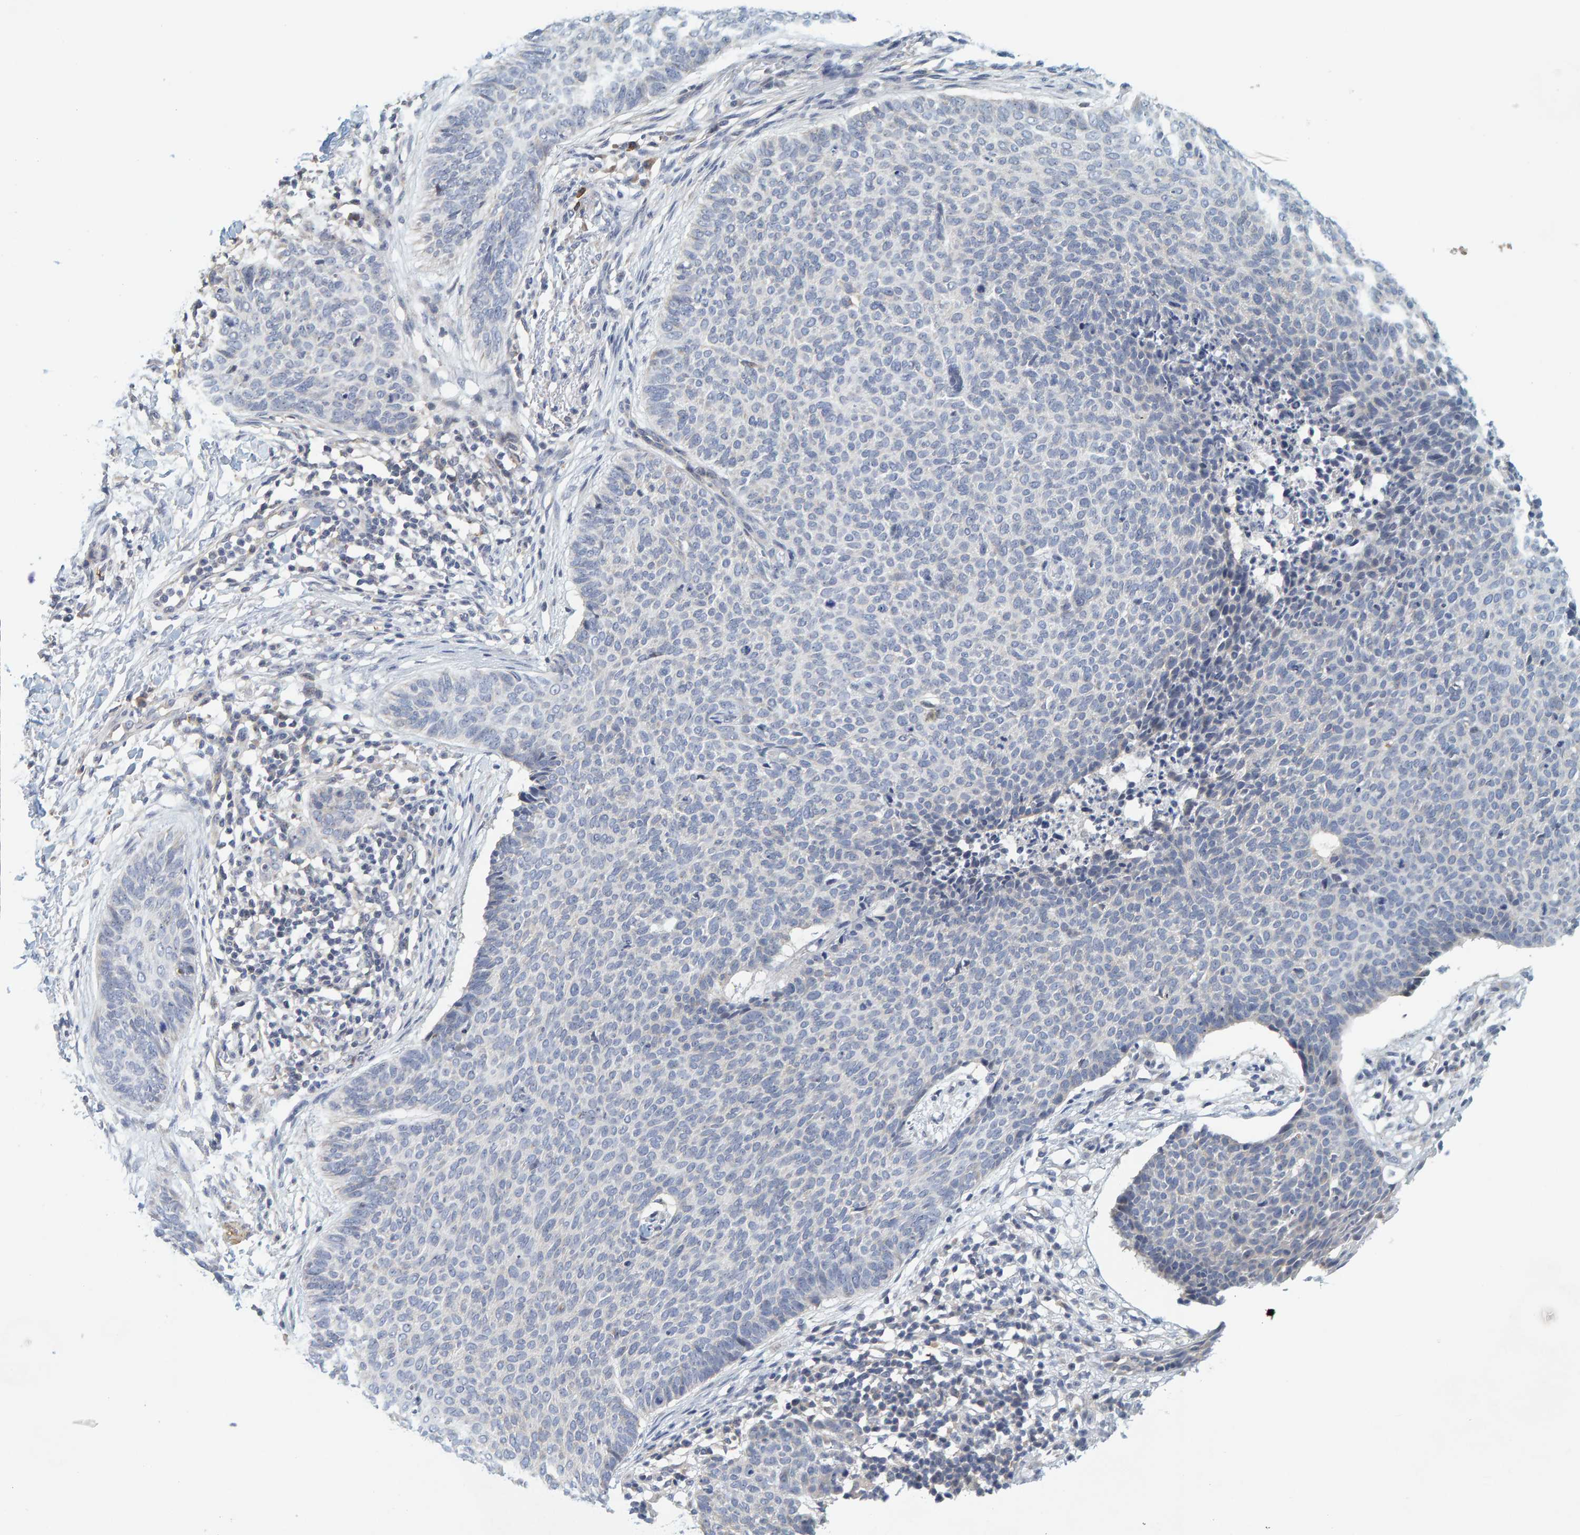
{"staining": {"intensity": "negative", "quantity": "none", "location": "none"}, "tissue": "skin cancer", "cell_type": "Tumor cells", "image_type": "cancer", "snomed": [{"axis": "morphology", "description": "Normal tissue, NOS"}, {"axis": "morphology", "description": "Basal cell carcinoma"}, {"axis": "topography", "description": "Skin"}], "caption": "Basal cell carcinoma (skin) was stained to show a protein in brown. There is no significant positivity in tumor cells. (Brightfield microscopy of DAB (3,3'-diaminobenzidine) IHC at high magnification).", "gene": "ZNF77", "patient": {"sex": "male", "age": 50}}